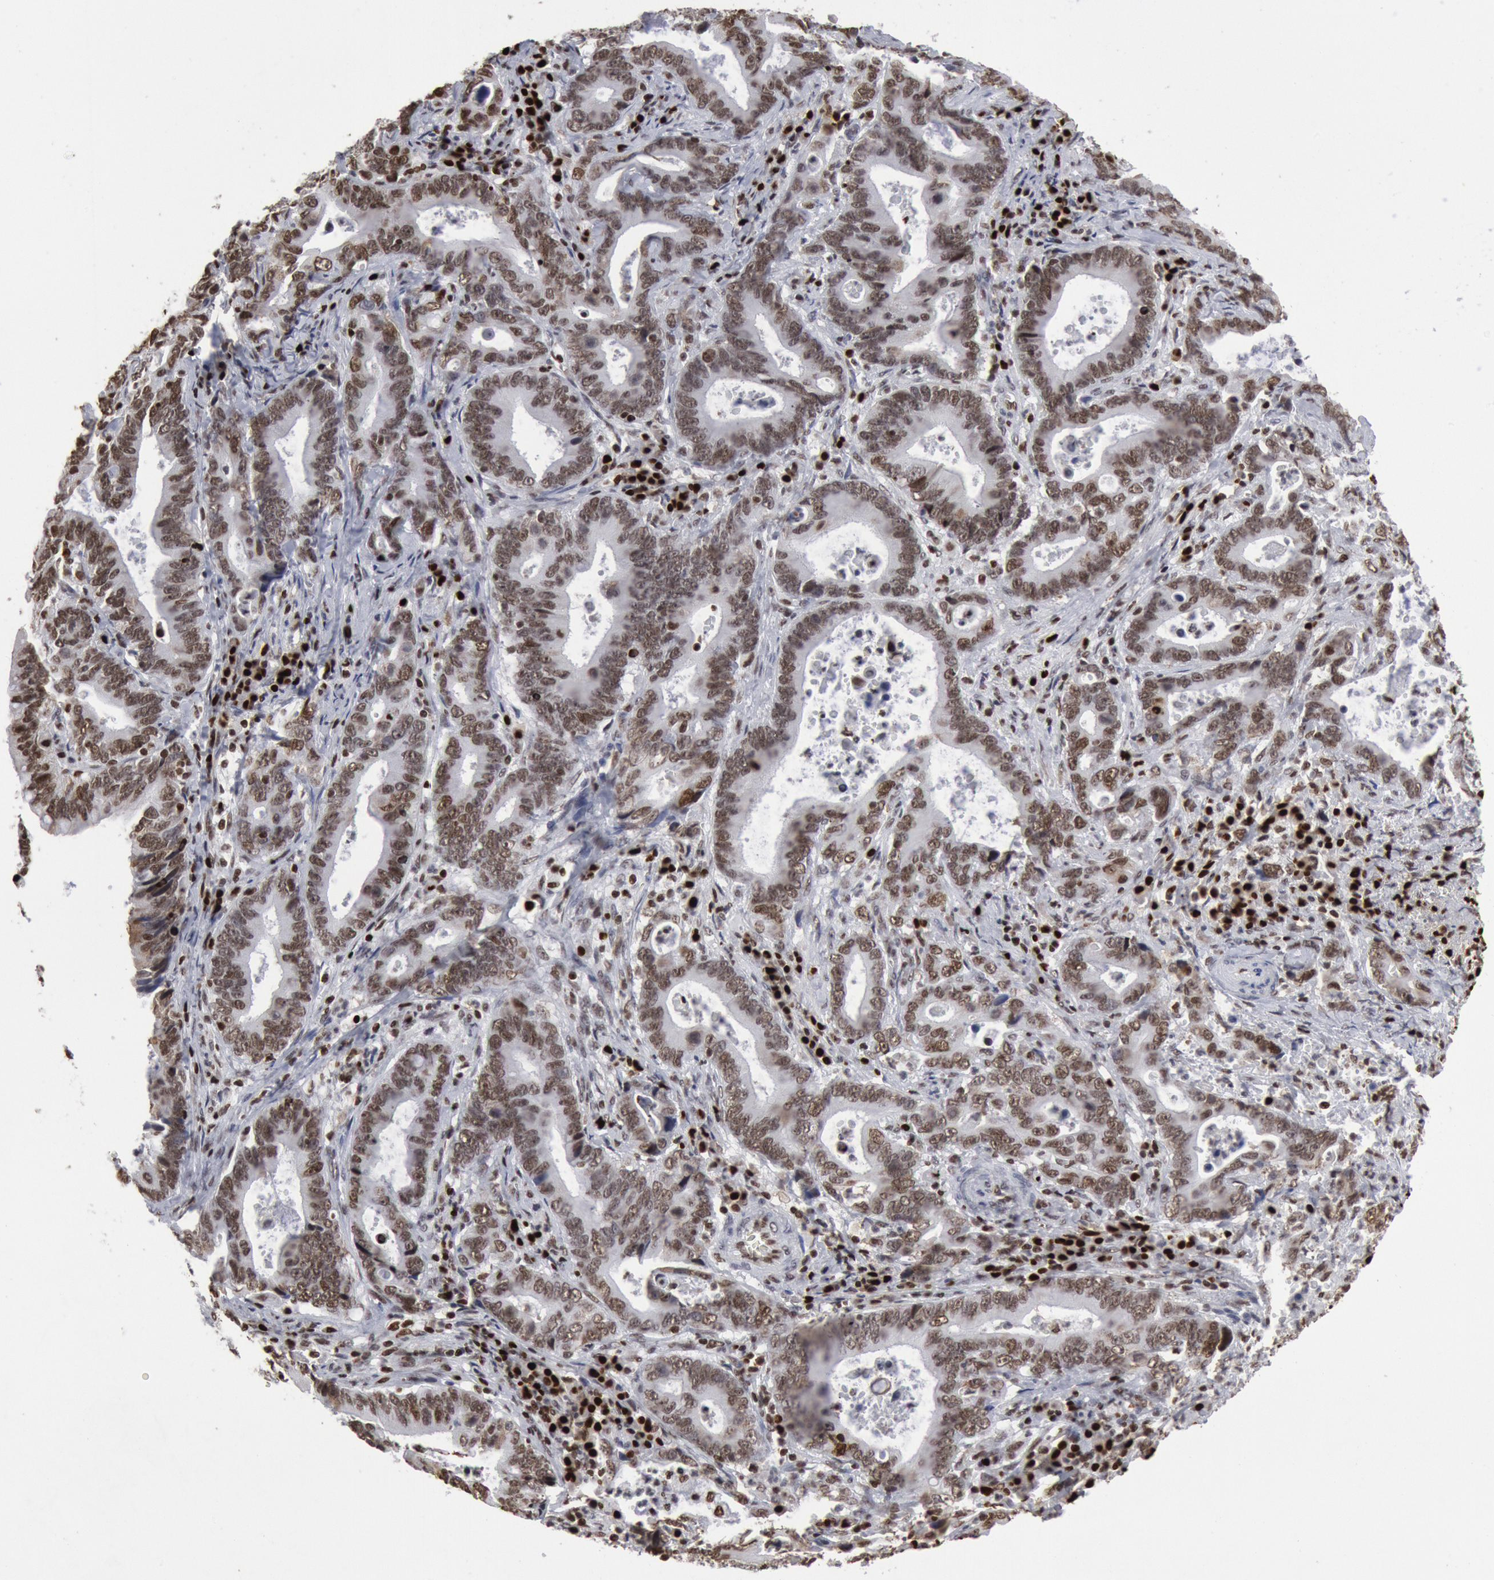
{"staining": {"intensity": "strong", "quantity": ">75%", "location": "nuclear"}, "tissue": "stomach cancer", "cell_type": "Tumor cells", "image_type": "cancer", "snomed": [{"axis": "morphology", "description": "Adenocarcinoma, NOS"}, {"axis": "topography", "description": "Stomach, upper"}], "caption": "Brown immunohistochemical staining in stomach adenocarcinoma shows strong nuclear expression in about >75% of tumor cells.", "gene": "SUB1", "patient": {"sex": "male", "age": 63}}